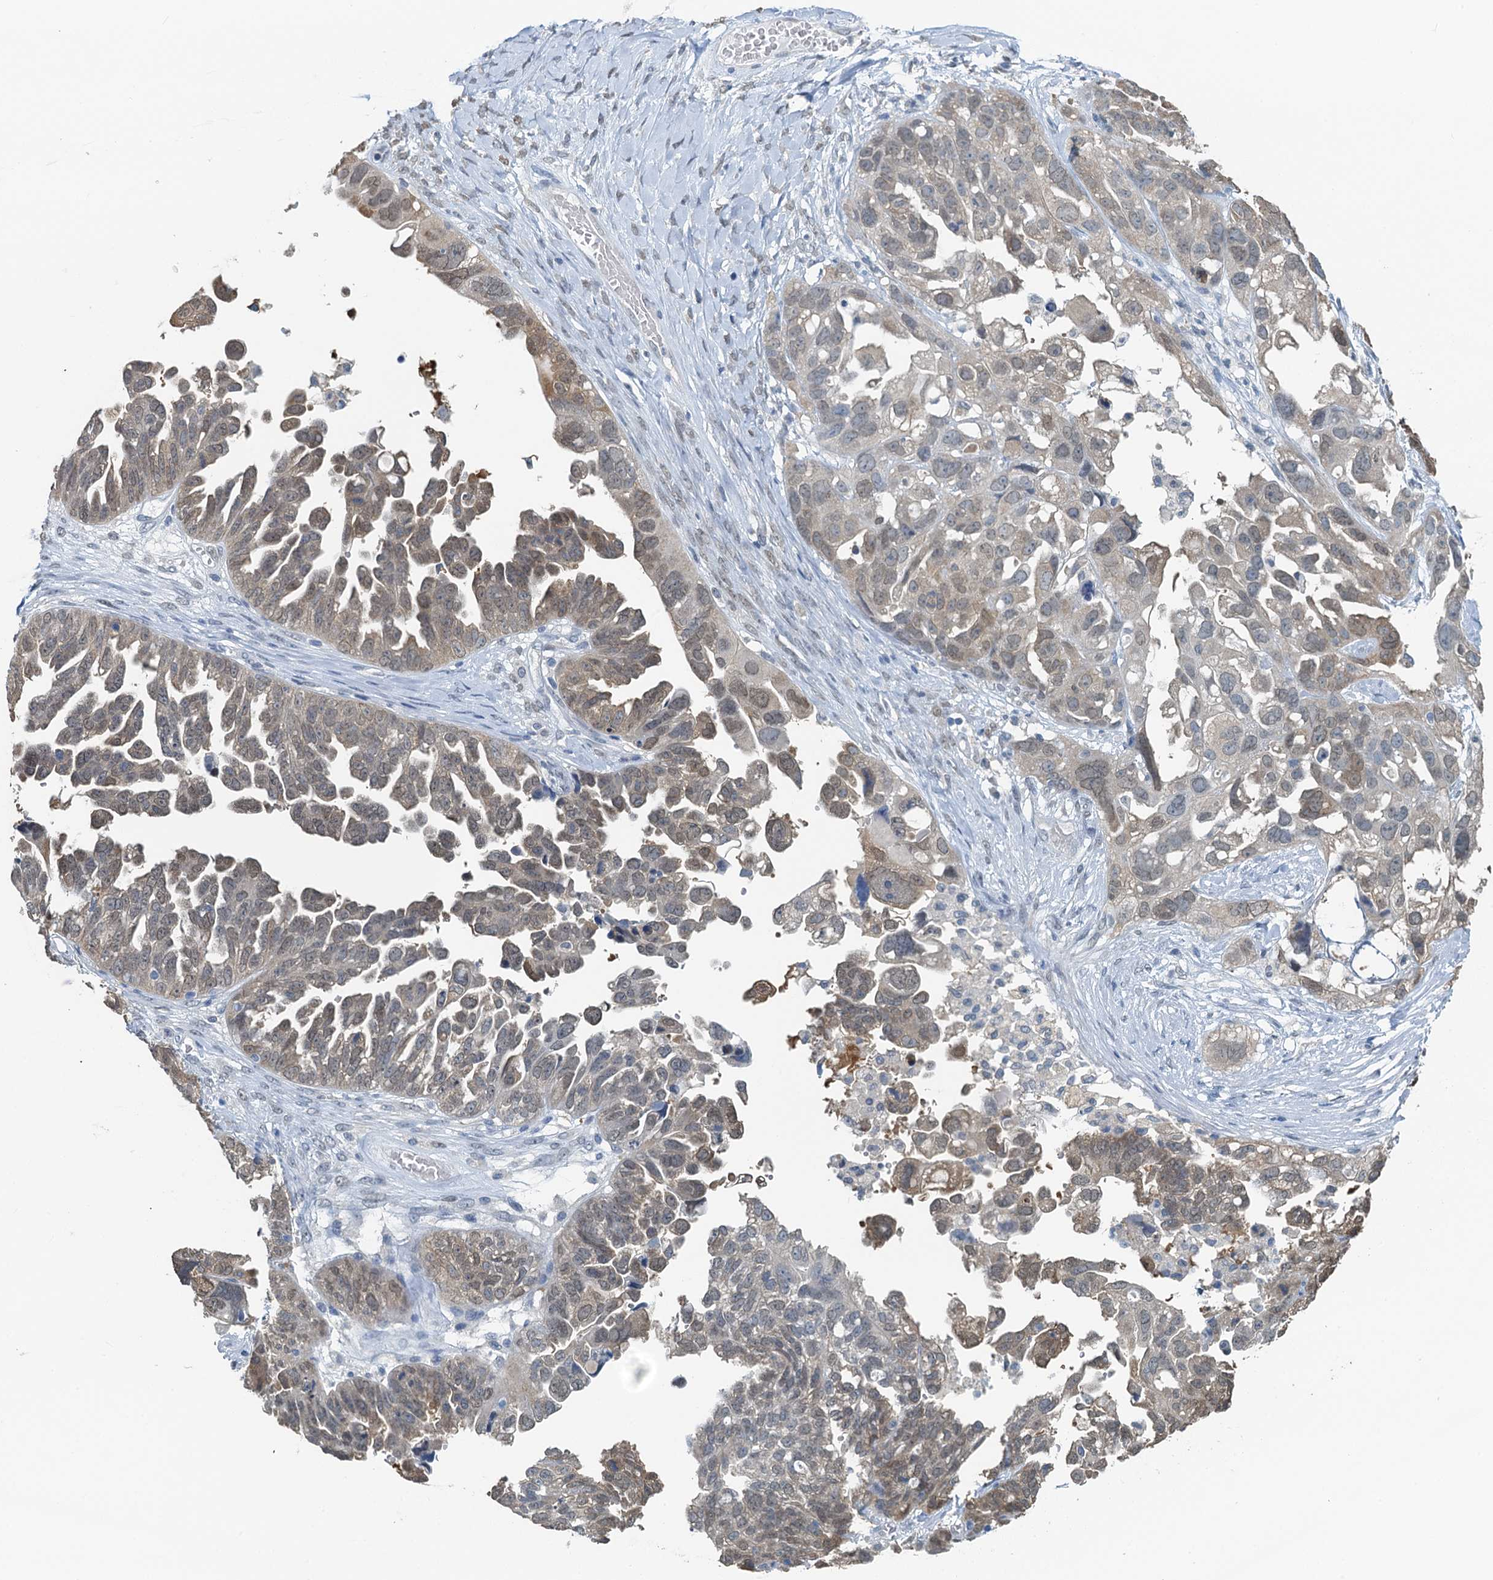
{"staining": {"intensity": "weak", "quantity": "<25%", "location": "cytoplasmic/membranous"}, "tissue": "ovarian cancer", "cell_type": "Tumor cells", "image_type": "cancer", "snomed": [{"axis": "morphology", "description": "Cystadenocarcinoma, serous, NOS"}, {"axis": "topography", "description": "Ovary"}], "caption": "Tumor cells show no significant protein staining in ovarian cancer.", "gene": "AHCY", "patient": {"sex": "female", "age": 79}}